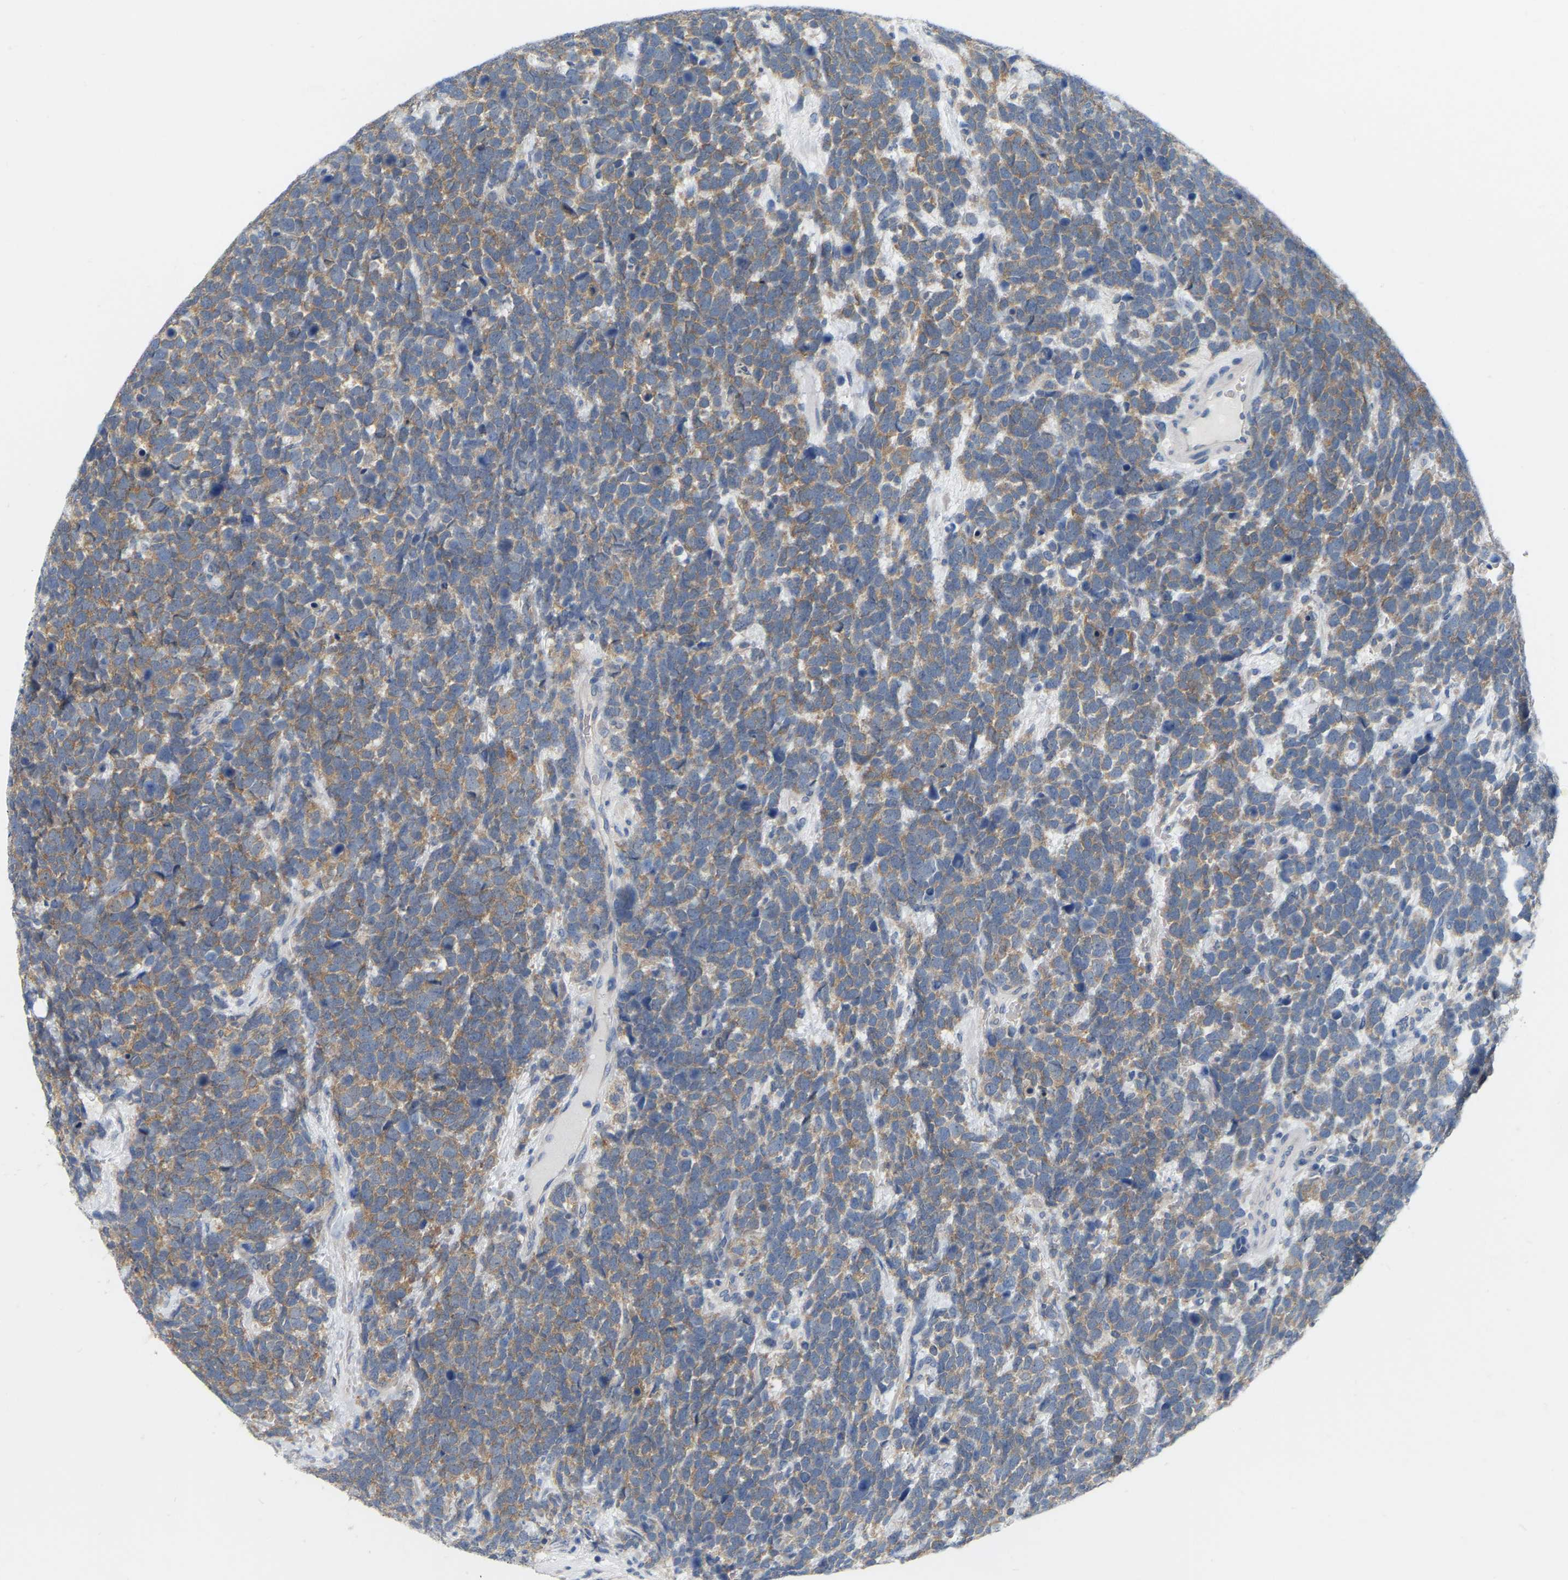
{"staining": {"intensity": "moderate", "quantity": ">75%", "location": "cytoplasmic/membranous"}, "tissue": "urothelial cancer", "cell_type": "Tumor cells", "image_type": "cancer", "snomed": [{"axis": "morphology", "description": "Urothelial carcinoma, High grade"}, {"axis": "topography", "description": "Urinary bladder"}], "caption": "Human urothelial cancer stained with a protein marker displays moderate staining in tumor cells.", "gene": "WIPI2", "patient": {"sex": "female", "age": 82}}